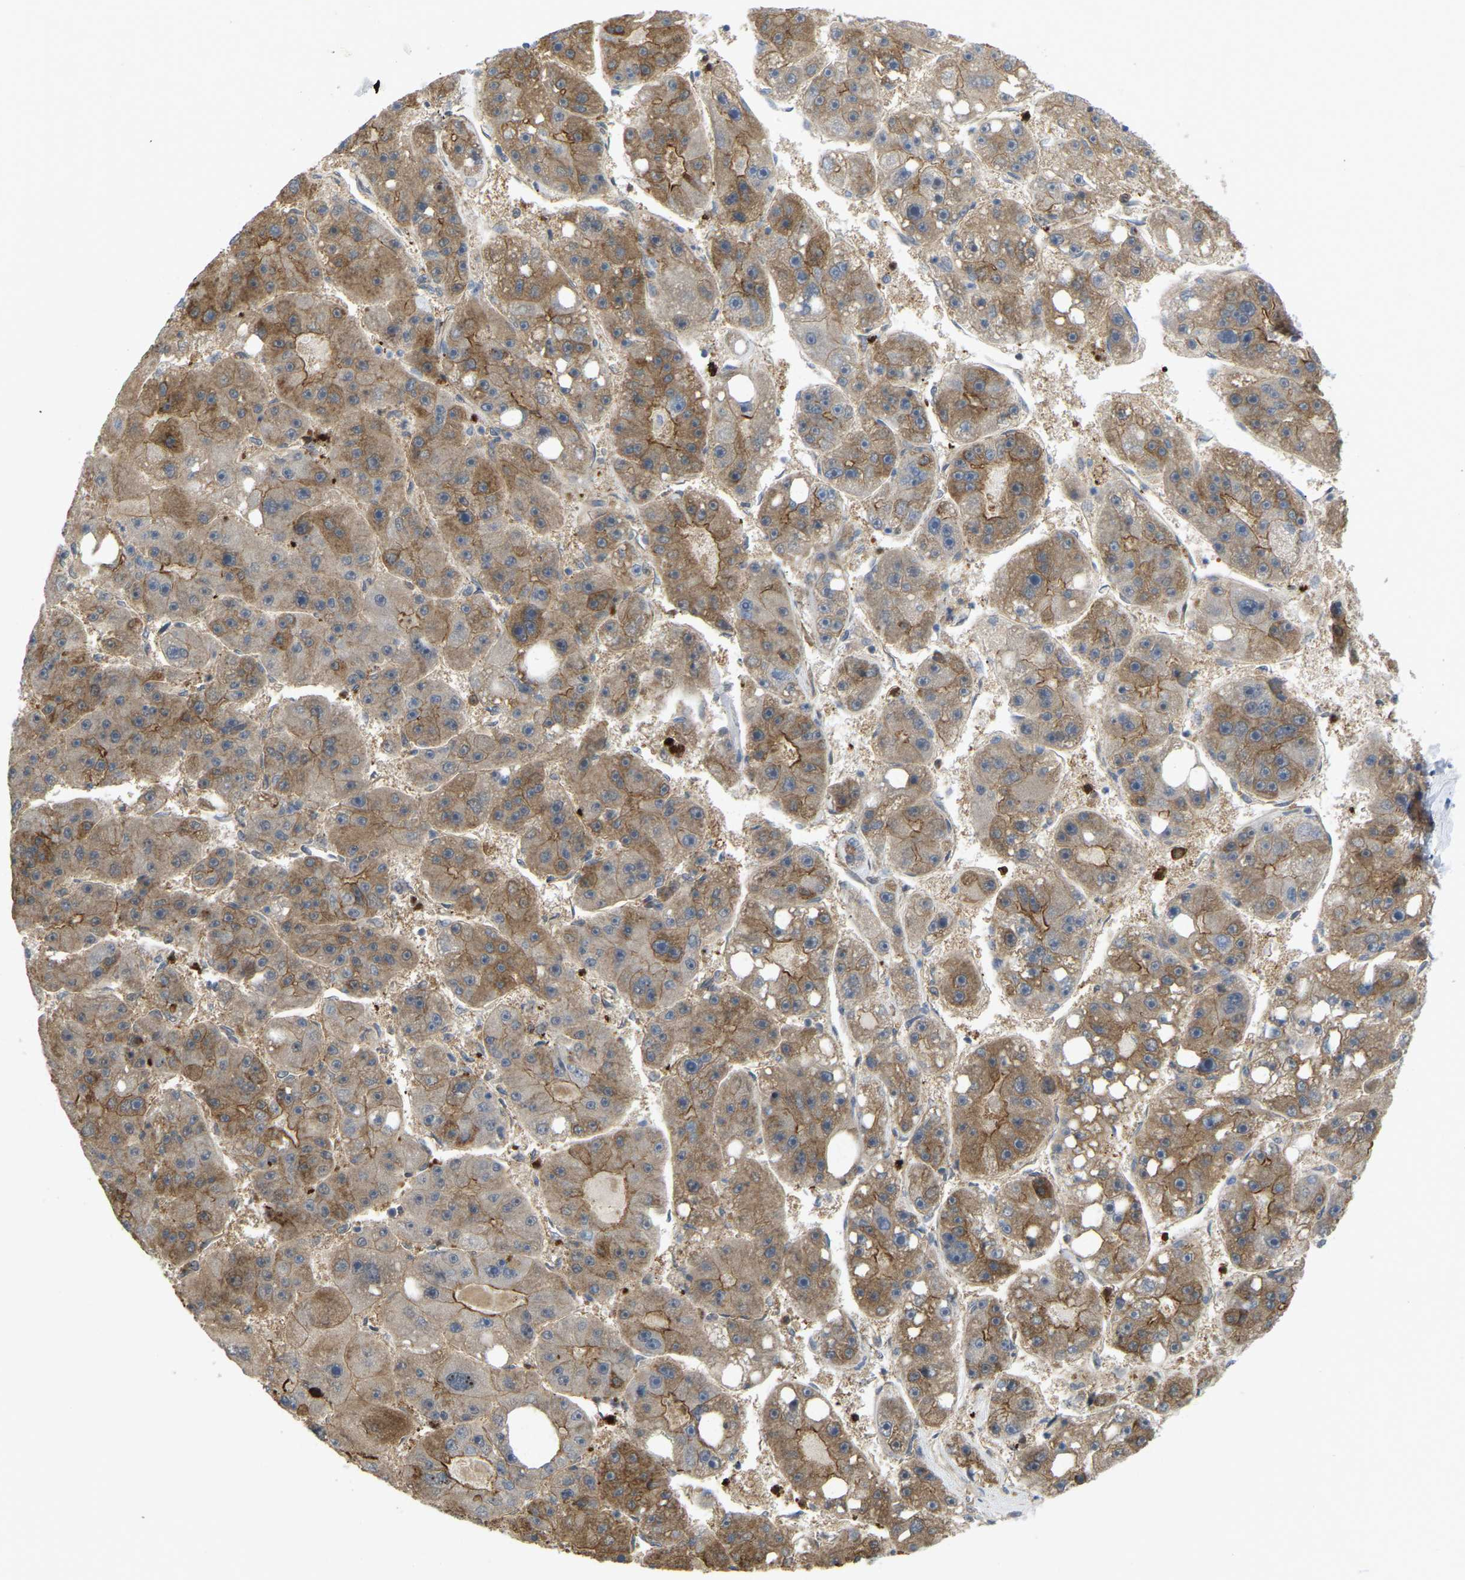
{"staining": {"intensity": "moderate", "quantity": ">75%", "location": "cytoplasmic/membranous"}, "tissue": "liver cancer", "cell_type": "Tumor cells", "image_type": "cancer", "snomed": [{"axis": "morphology", "description": "Carcinoma, Hepatocellular, NOS"}, {"axis": "topography", "description": "Liver"}], "caption": "Moderate cytoplasmic/membranous expression is seen in about >75% of tumor cells in hepatocellular carcinoma (liver). The staining was performed using DAB (3,3'-diaminobenzidine) to visualize the protein expression in brown, while the nuclei were stained in blue with hematoxylin (Magnification: 20x).", "gene": "SERPINB5", "patient": {"sex": "female", "age": 61}}